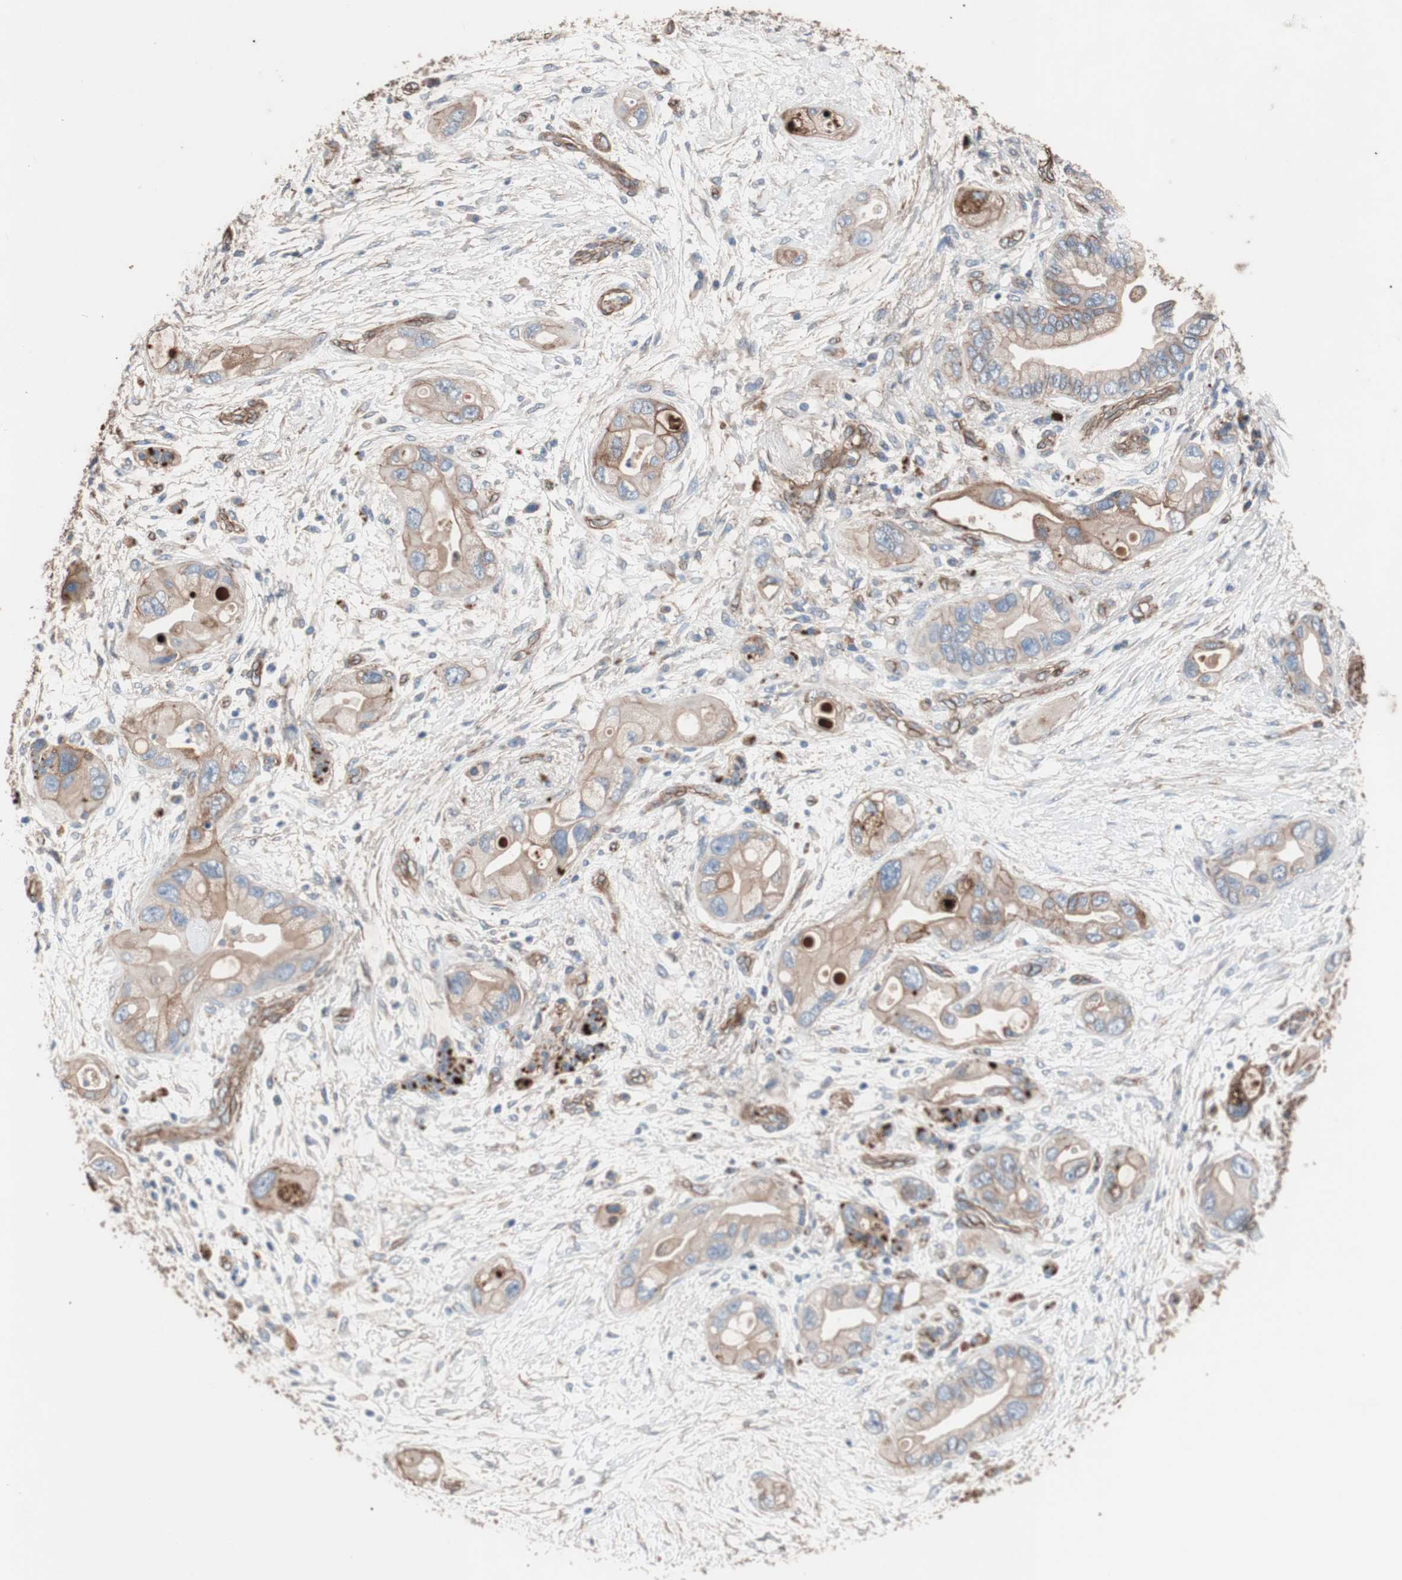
{"staining": {"intensity": "weak", "quantity": "25%-75%", "location": "cytoplasmic/membranous"}, "tissue": "pancreatic cancer", "cell_type": "Tumor cells", "image_type": "cancer", "snomed": [{"axis": "morphology", "description": "Adenocarcinoma, NOS"}, {"axis": "topography", "description": "Pancreas"}], "caption": "A histopathology image of human adenocarcinoma (pancreatic) stained for a protein displays weak cytoplasmic/membranous brown staining in tumor cells.", "gene": "SPINT1", "patient": {"sex": "female", "age": 77}}